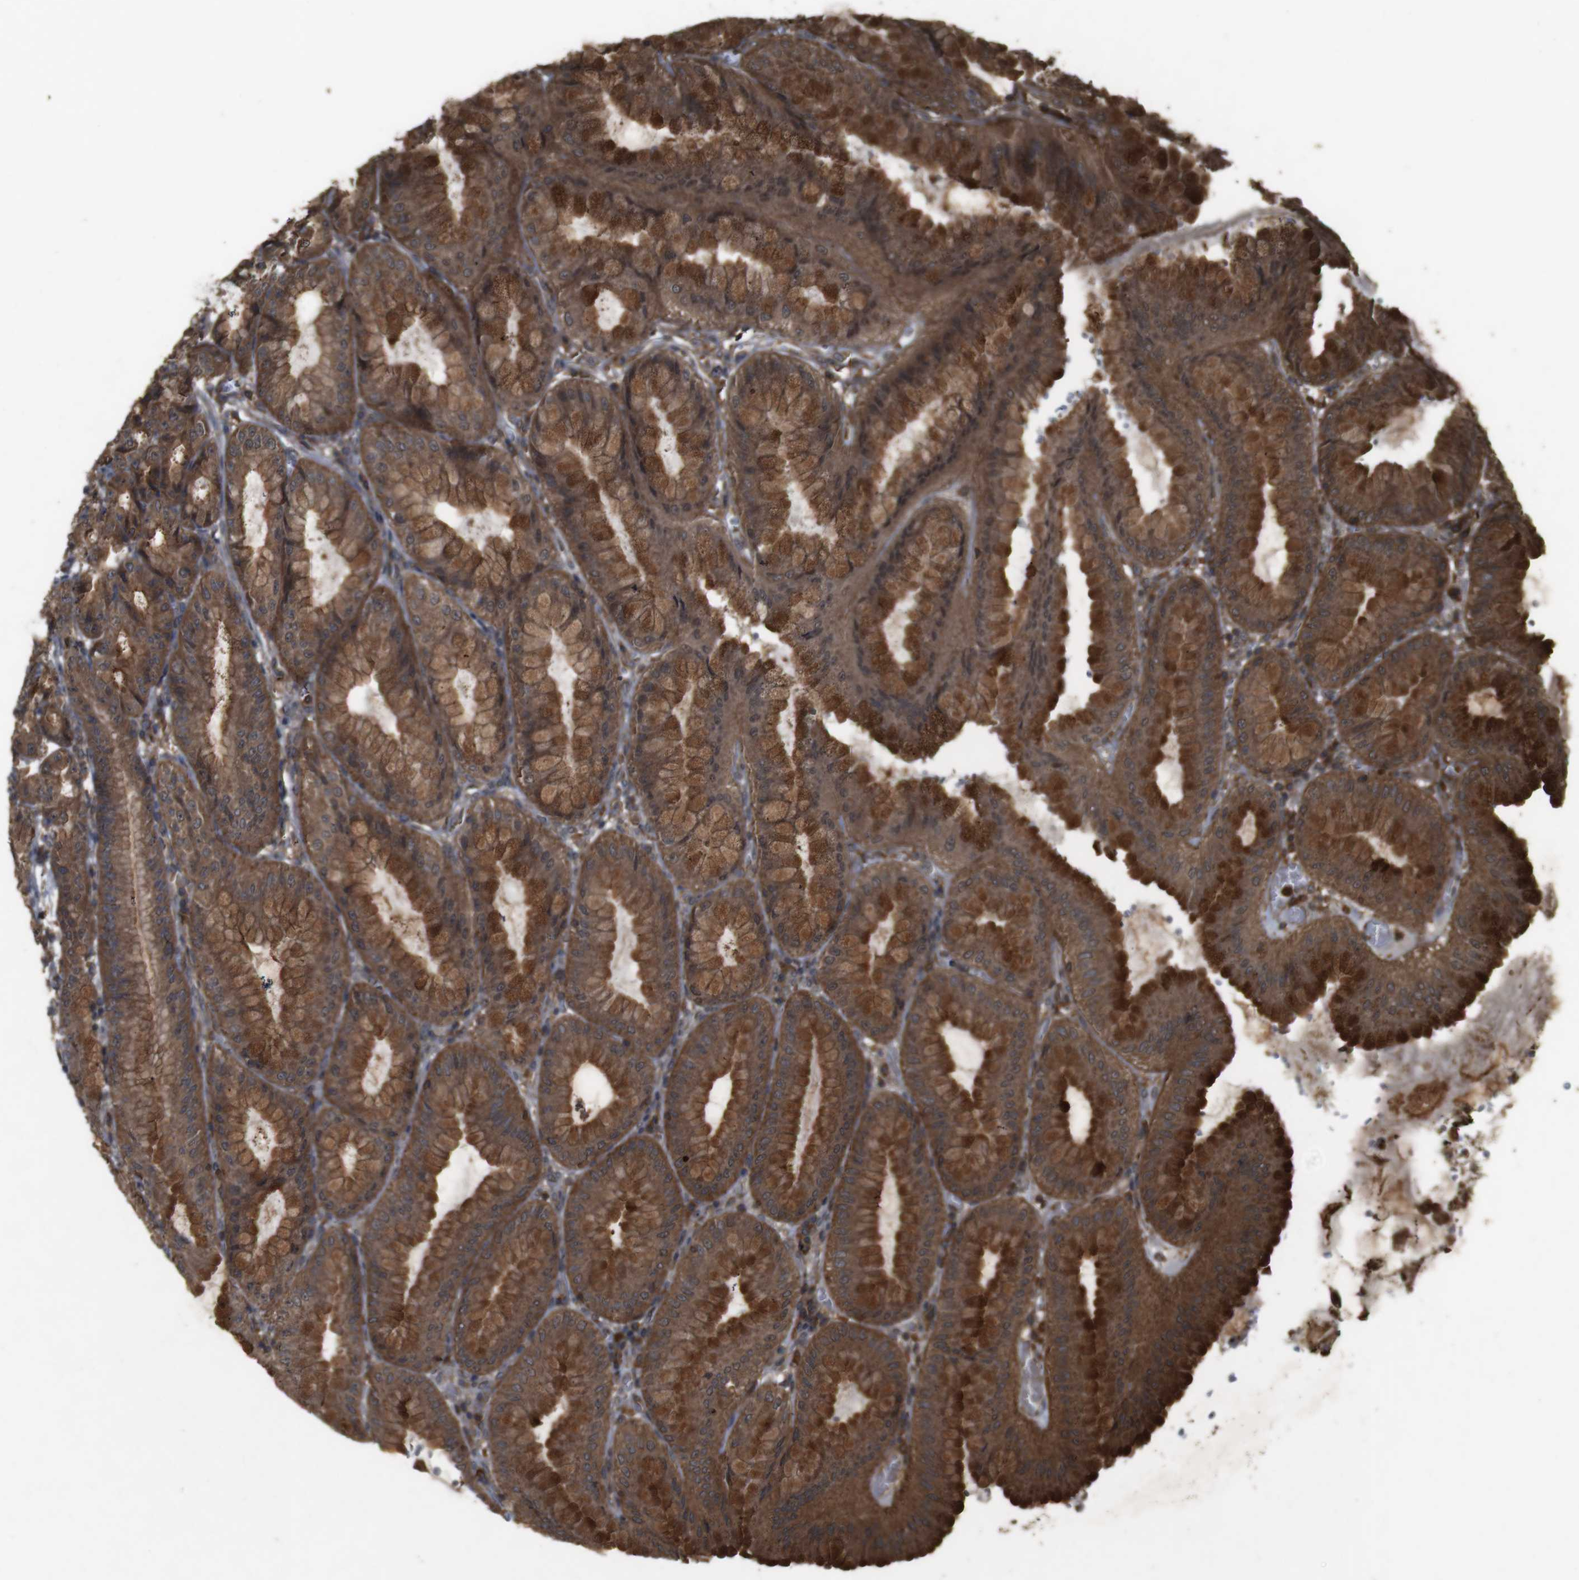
{"staining": {"intensity": "strong", "quantity": ">75%", "location": "cytoplasmic/membranous"}, "tissue": "stomach", "cell_type": "Glandular cells", "image_type": "normal", "snomed": [{"axis": "morphology", "description": "Normal tissue, NOS"}, {"axis": "topography", "description": "Stomach, lower"}], "caption": "Approximately >75% of glandular cells in normal stomach reveal strong cytoplasmic/membranous protein expression as visualized by brown immunohistochemical staining.", "gene": "BAG4", "patient": {"sex": "male", "age": 71}}